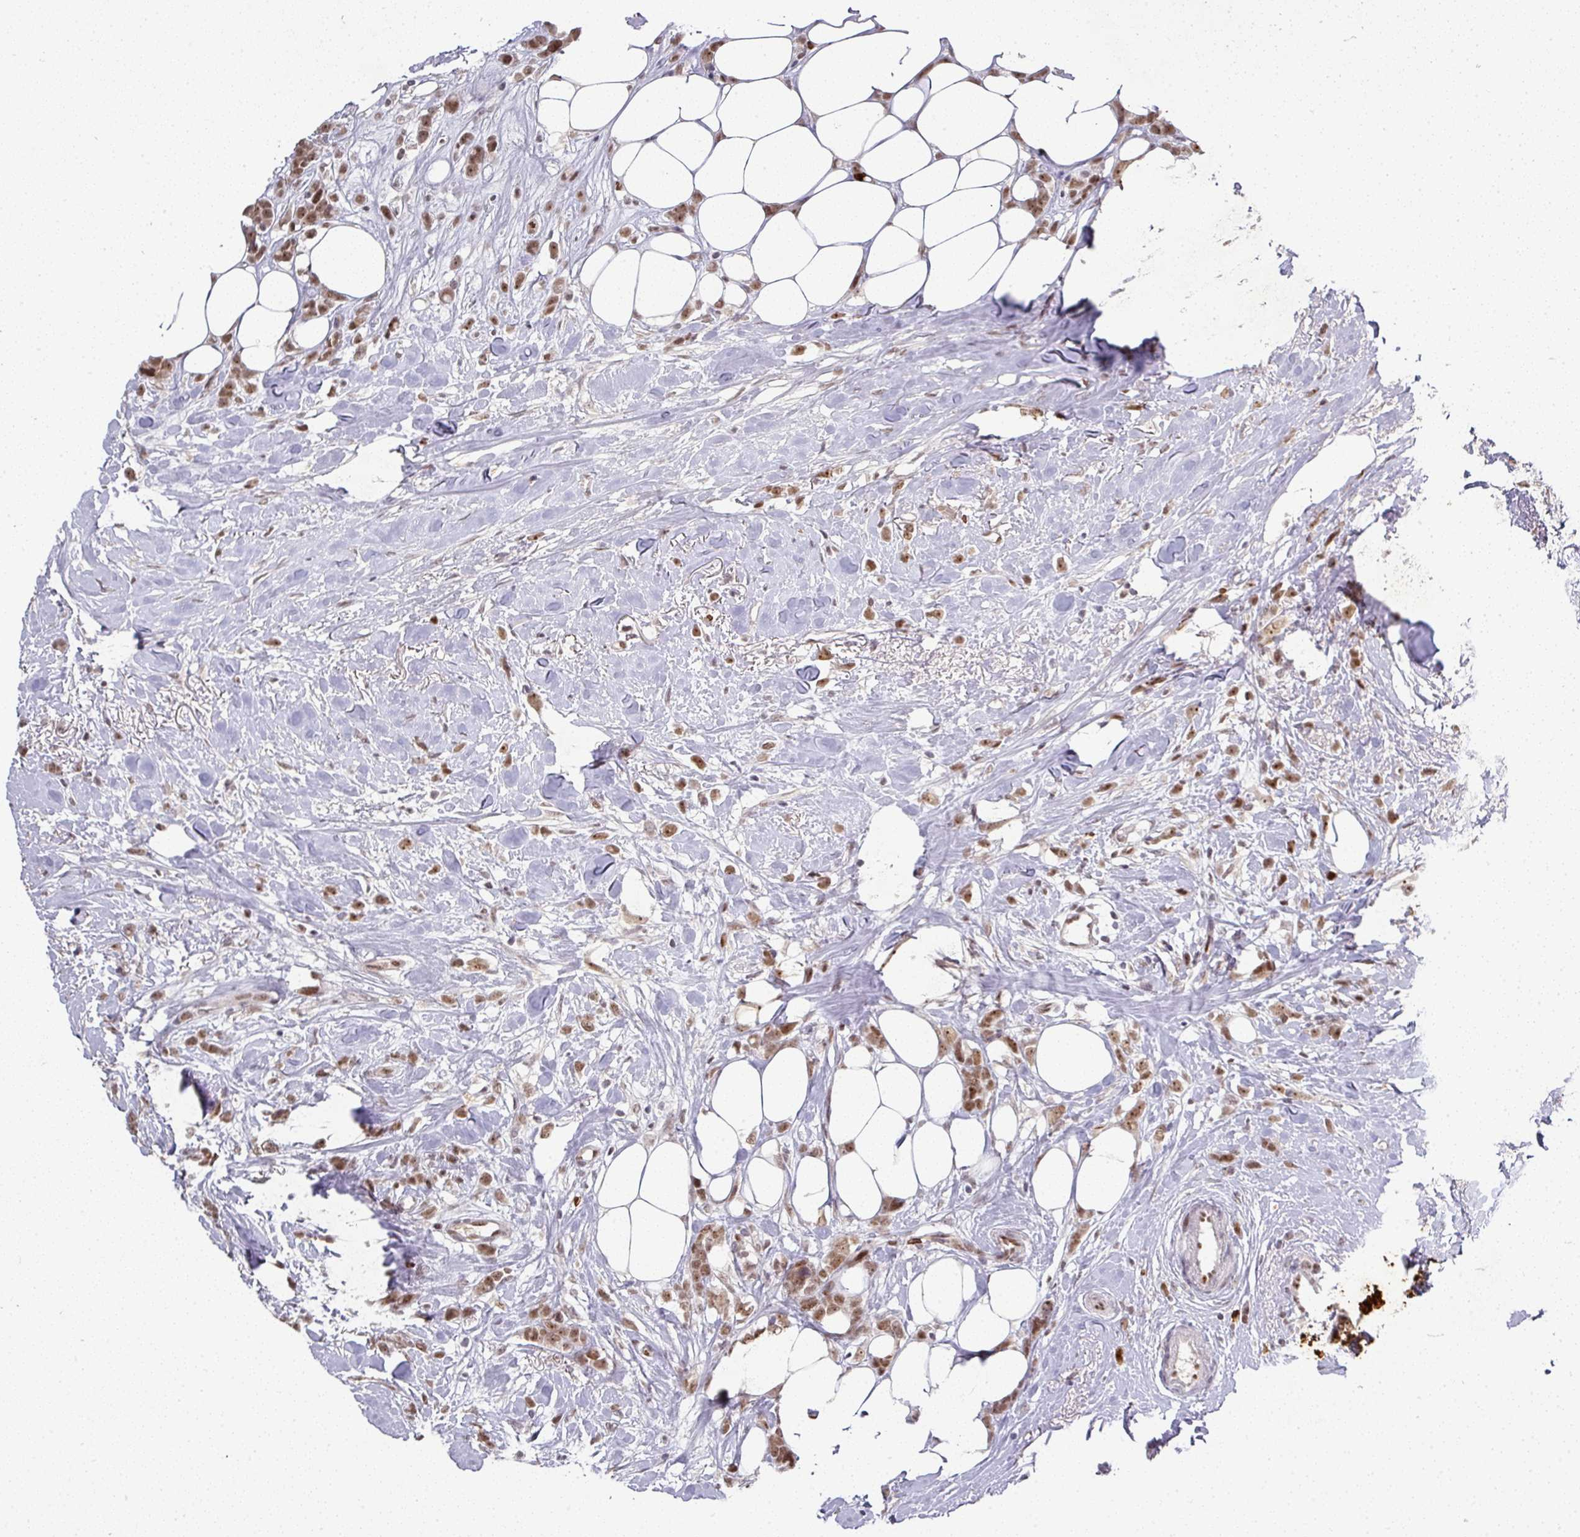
{"staining": {"intensity": "moderate", "quantity": ">75%", "location": "nuclear"}, "tissue": "breast cancer", "cell_type": "Tumor cells", "image_type": "cancer", "snomed": [{"axis": "morphology", "description": "Duct carcinoma"}, {"axis": "topography", "description": "Breast"}], "caption": "Immunohistochemical staining of human breast cancer demonstrates medium levels of moderate nuclear staining in about >75% of tumor cells. The protein of interest is stained brown, and the nuclei are stained in blue (DAB (3,3'-diaminobenzidine) IHC with brightfield microscopy, high magnification).", "gene": "NEIL1", "patient": {"sex": "female", "age": 80}}